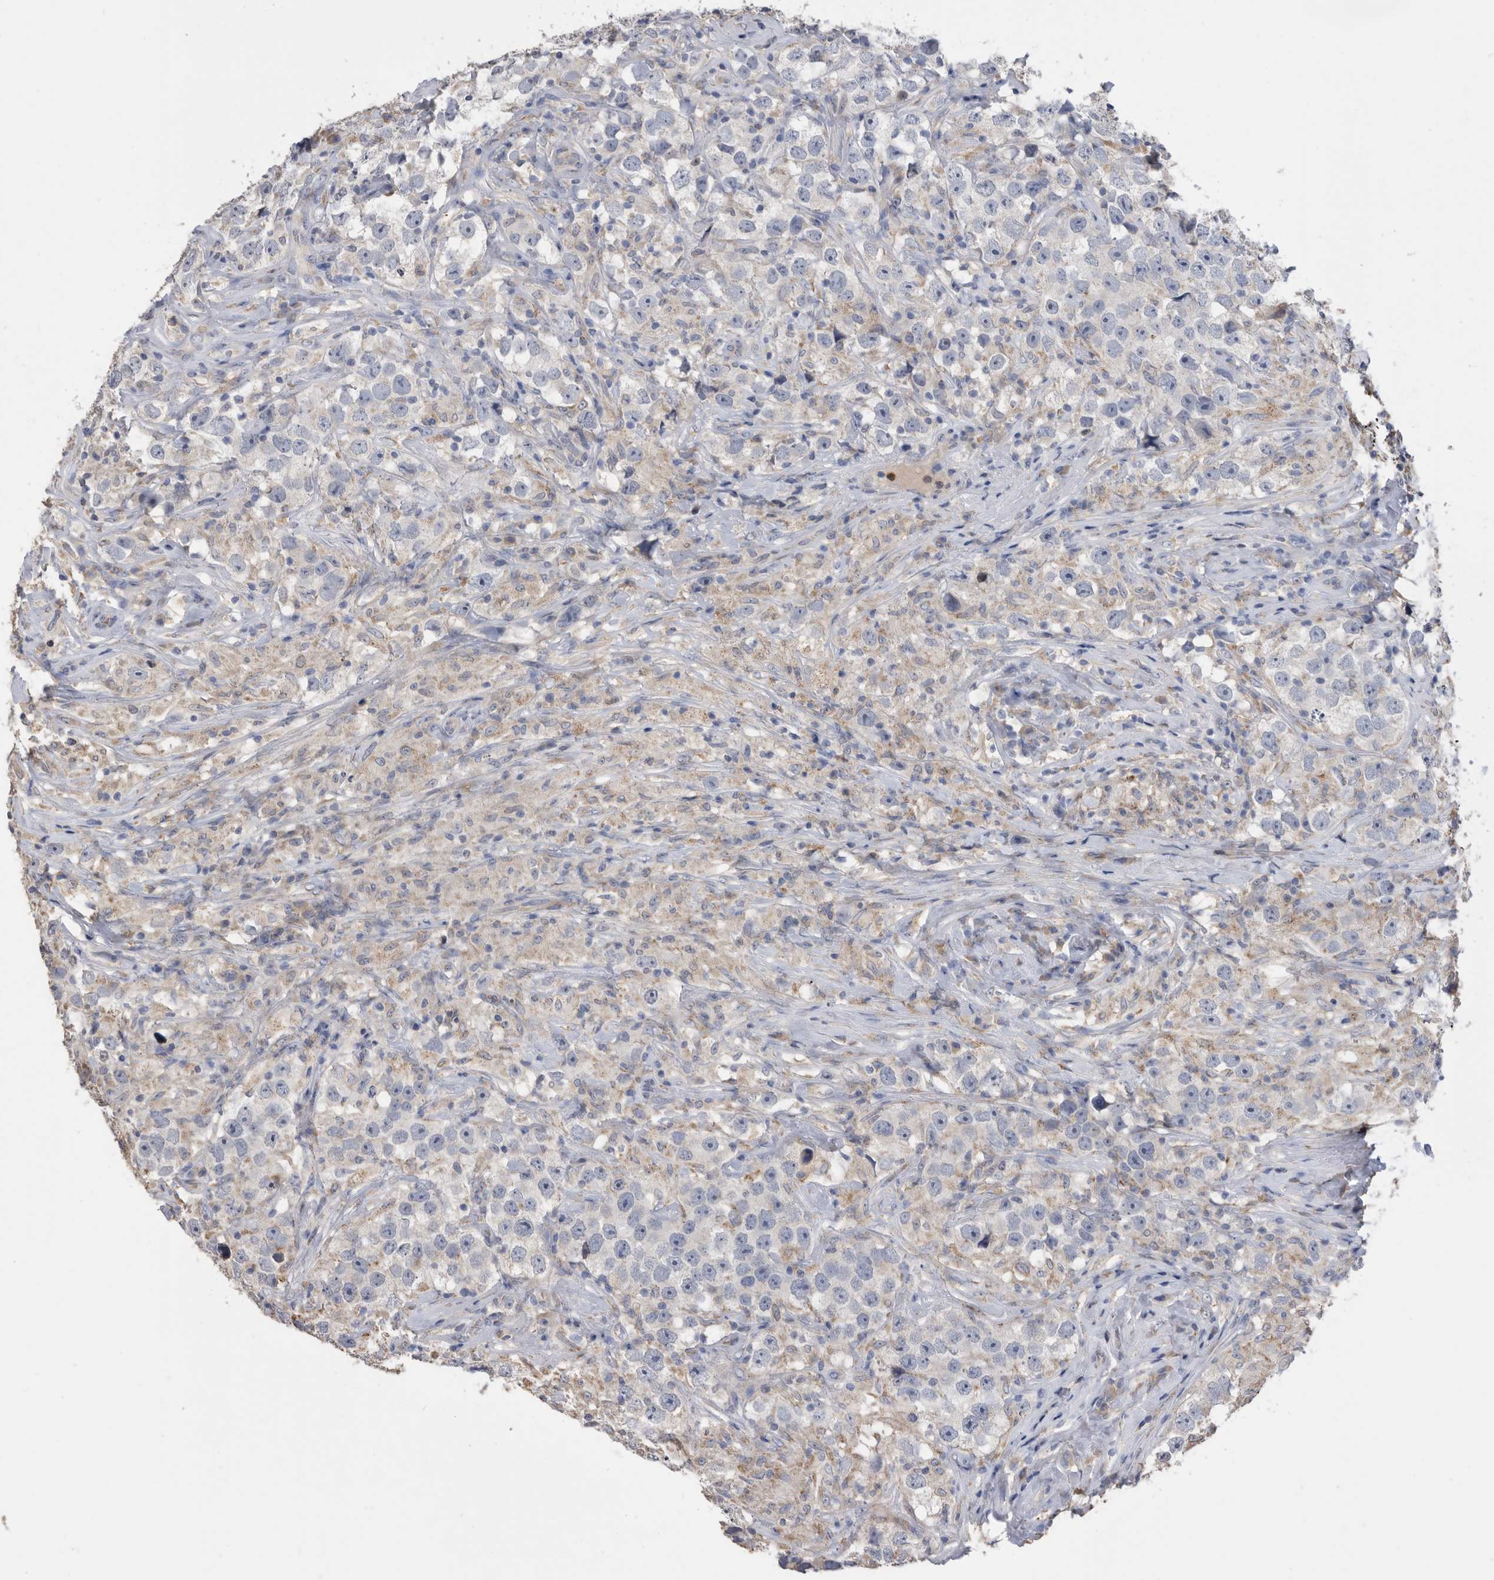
{"staining": {"intensity": "negative", "quantity": "none", "location": "none"}, "tissue": "testis cancer", "cell_type": "Tumor cells", "image_type": "cancer", "snomed": [{"axis": "morphology", "description": "Seminoma, NOS"}, {"axis": "topography", "description": "Testis"}], "caption": "An IHC micrograph of testis seminoma is shown. There is no staining in tumor cells of testis seminoma. (DAB (3,3'-diaminobenzidine) immunohistochemistry, high magnification).", "gene": "CRISPLD2", "patient": {"sex": "male", "age": 49}}